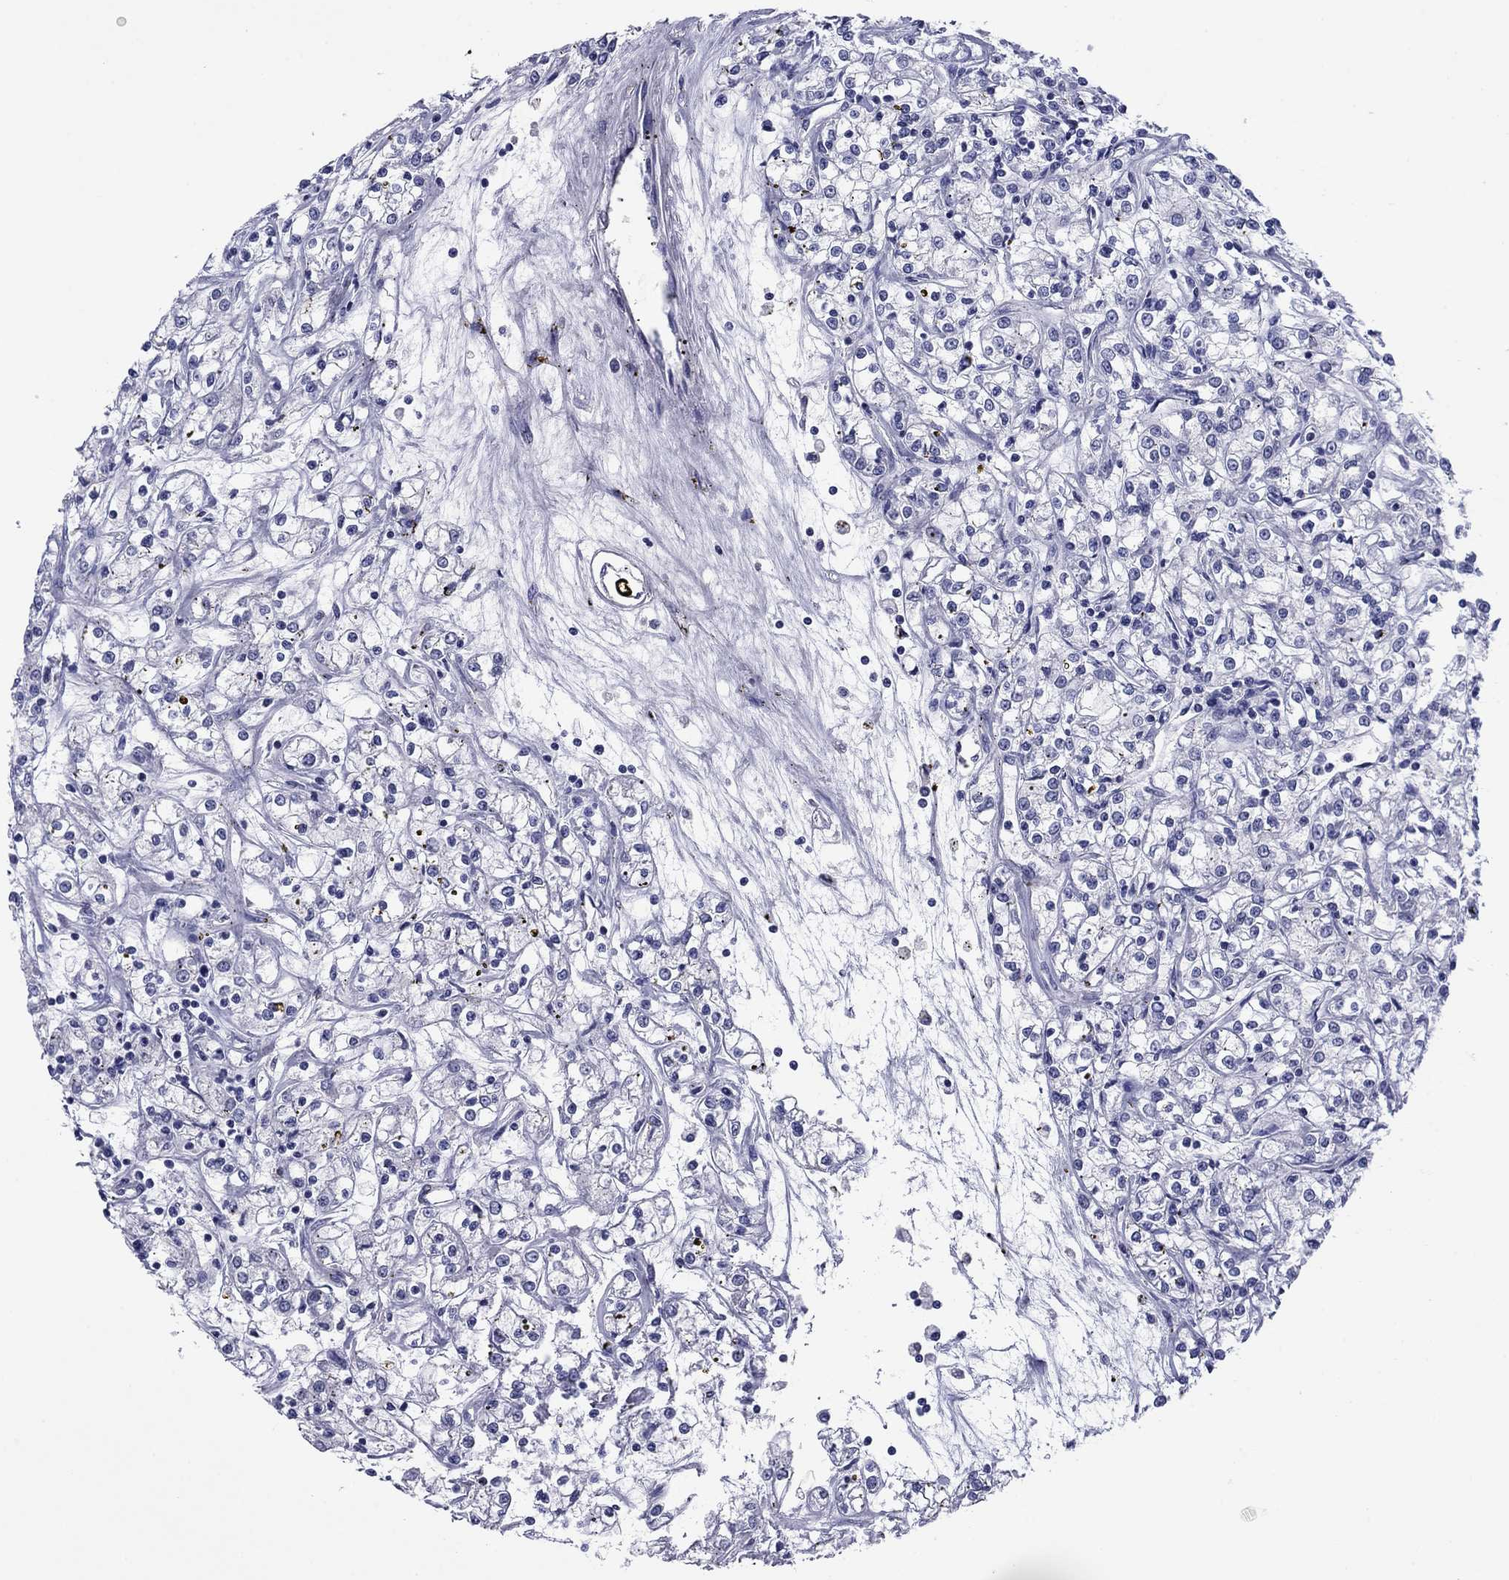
{"staining": {"intensity": "negative", "quantity": "none", "location": "none"}, "tissue": "renal cancer", "cell_type": "Tumor cells", "image_type": "cancer", "snomed": [{"axis": "morphology", "description": "Adenocarcinoma, NOS"}, {"axis": "topography", "description": "Kidney"}], "caption": "DAB (3,3'-diaminobenzidine) immunohistochemical staining of human renal adenocarcinoma reveals no significant expression in tumor cells.", "gene": "HAO1", "patient": {"sex": "female", "age": 59}}